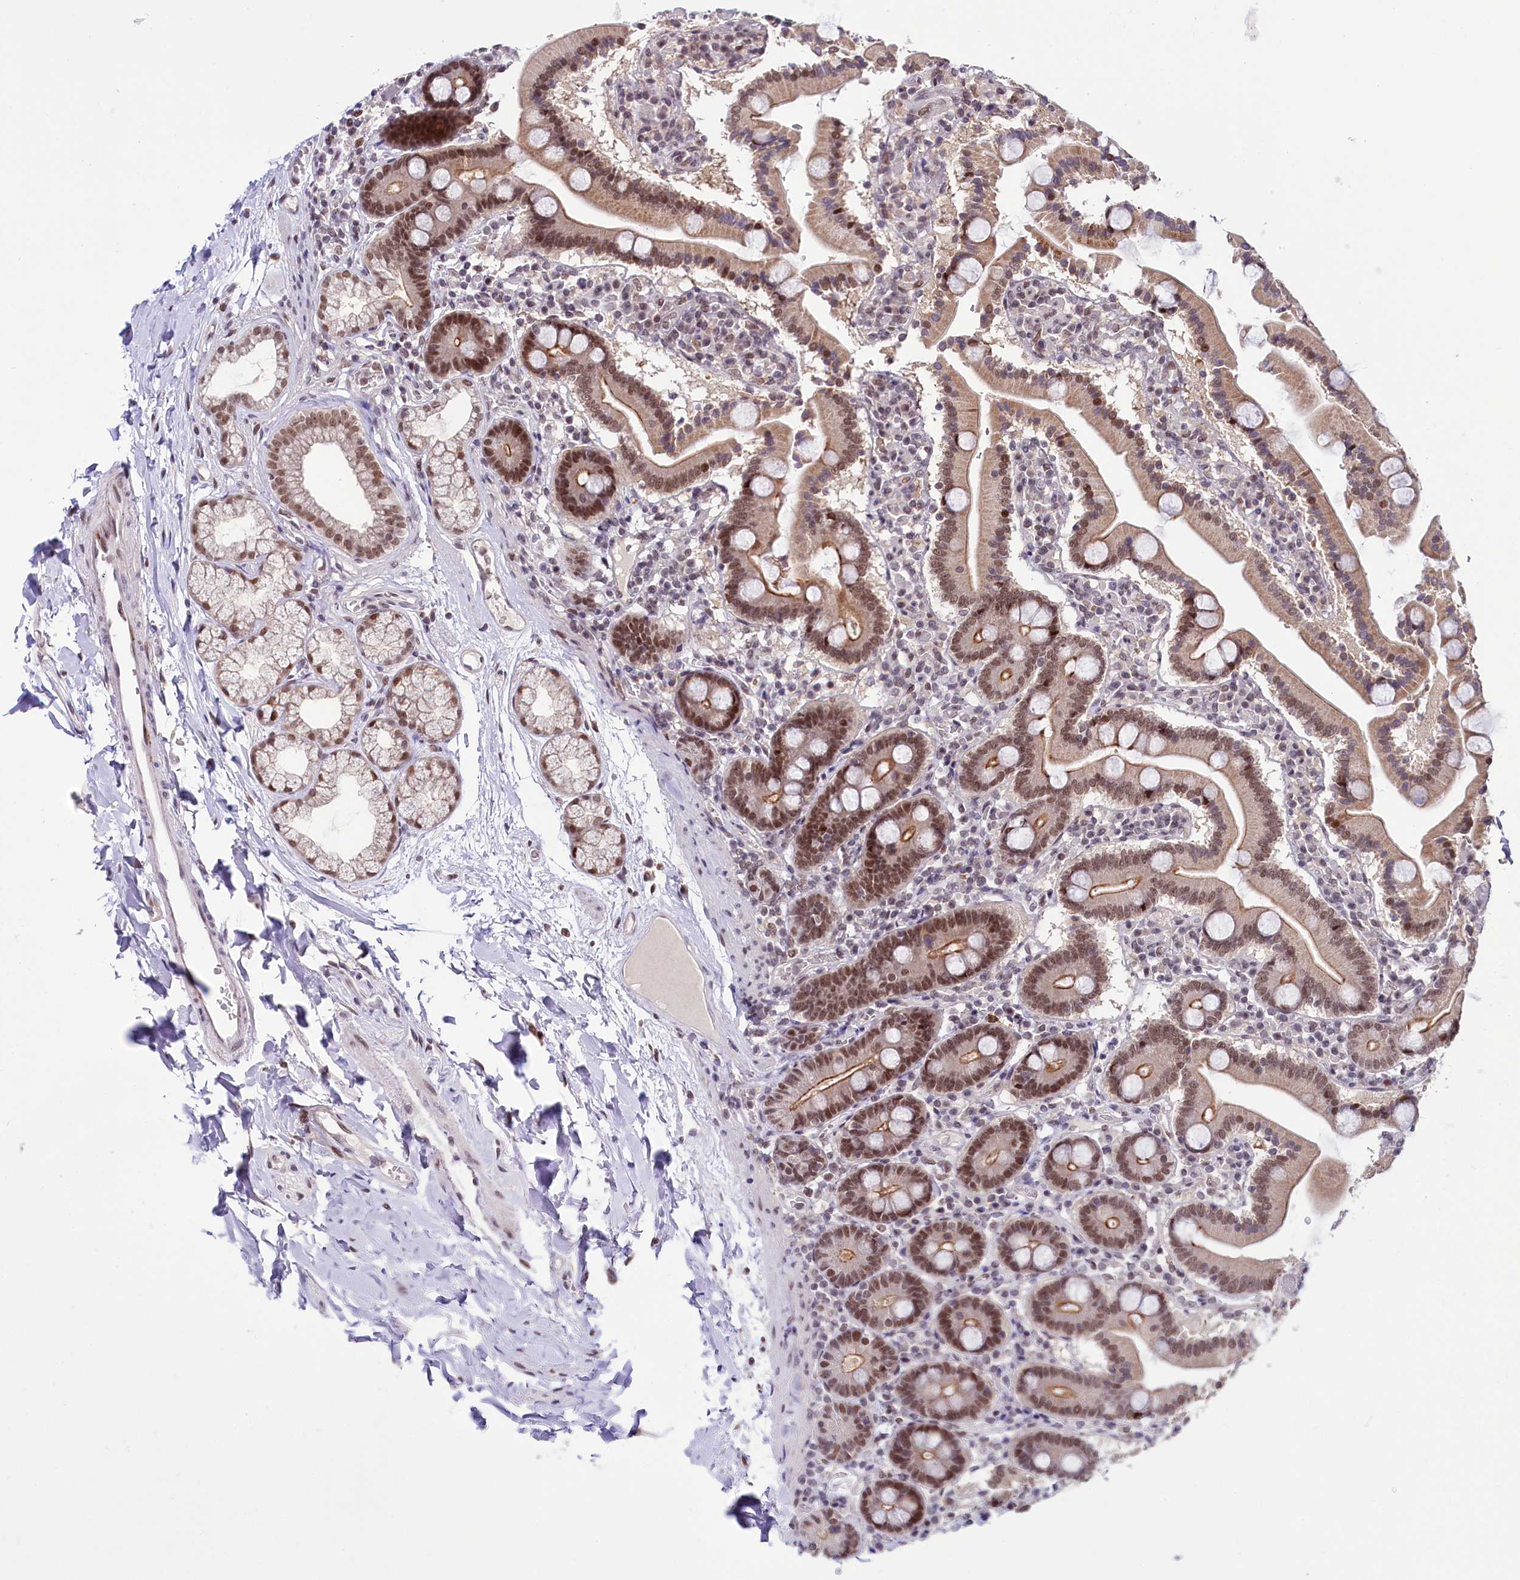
{"staining": {"intensity": "moderate", "quantity": ">75%", "location": "cytoplasmic/membranous,nuclear"}, "tissue": "duodenum", "cell_type": "Glandular cells", "image_type": "normal", "snomed": [{"axis": "morphology", "description": "Normal tissue, NOS"}, {"axis": "topography", "description": "Duodenum"}], "caption": "Duodenum stained for a protein (brown) shows moderate cytoplasmic/membranous,nuclear positive staining in approximately >75% of glandular cells.", "gene": "SCAF11", "patient": {"sex": "male", "age": 55}}